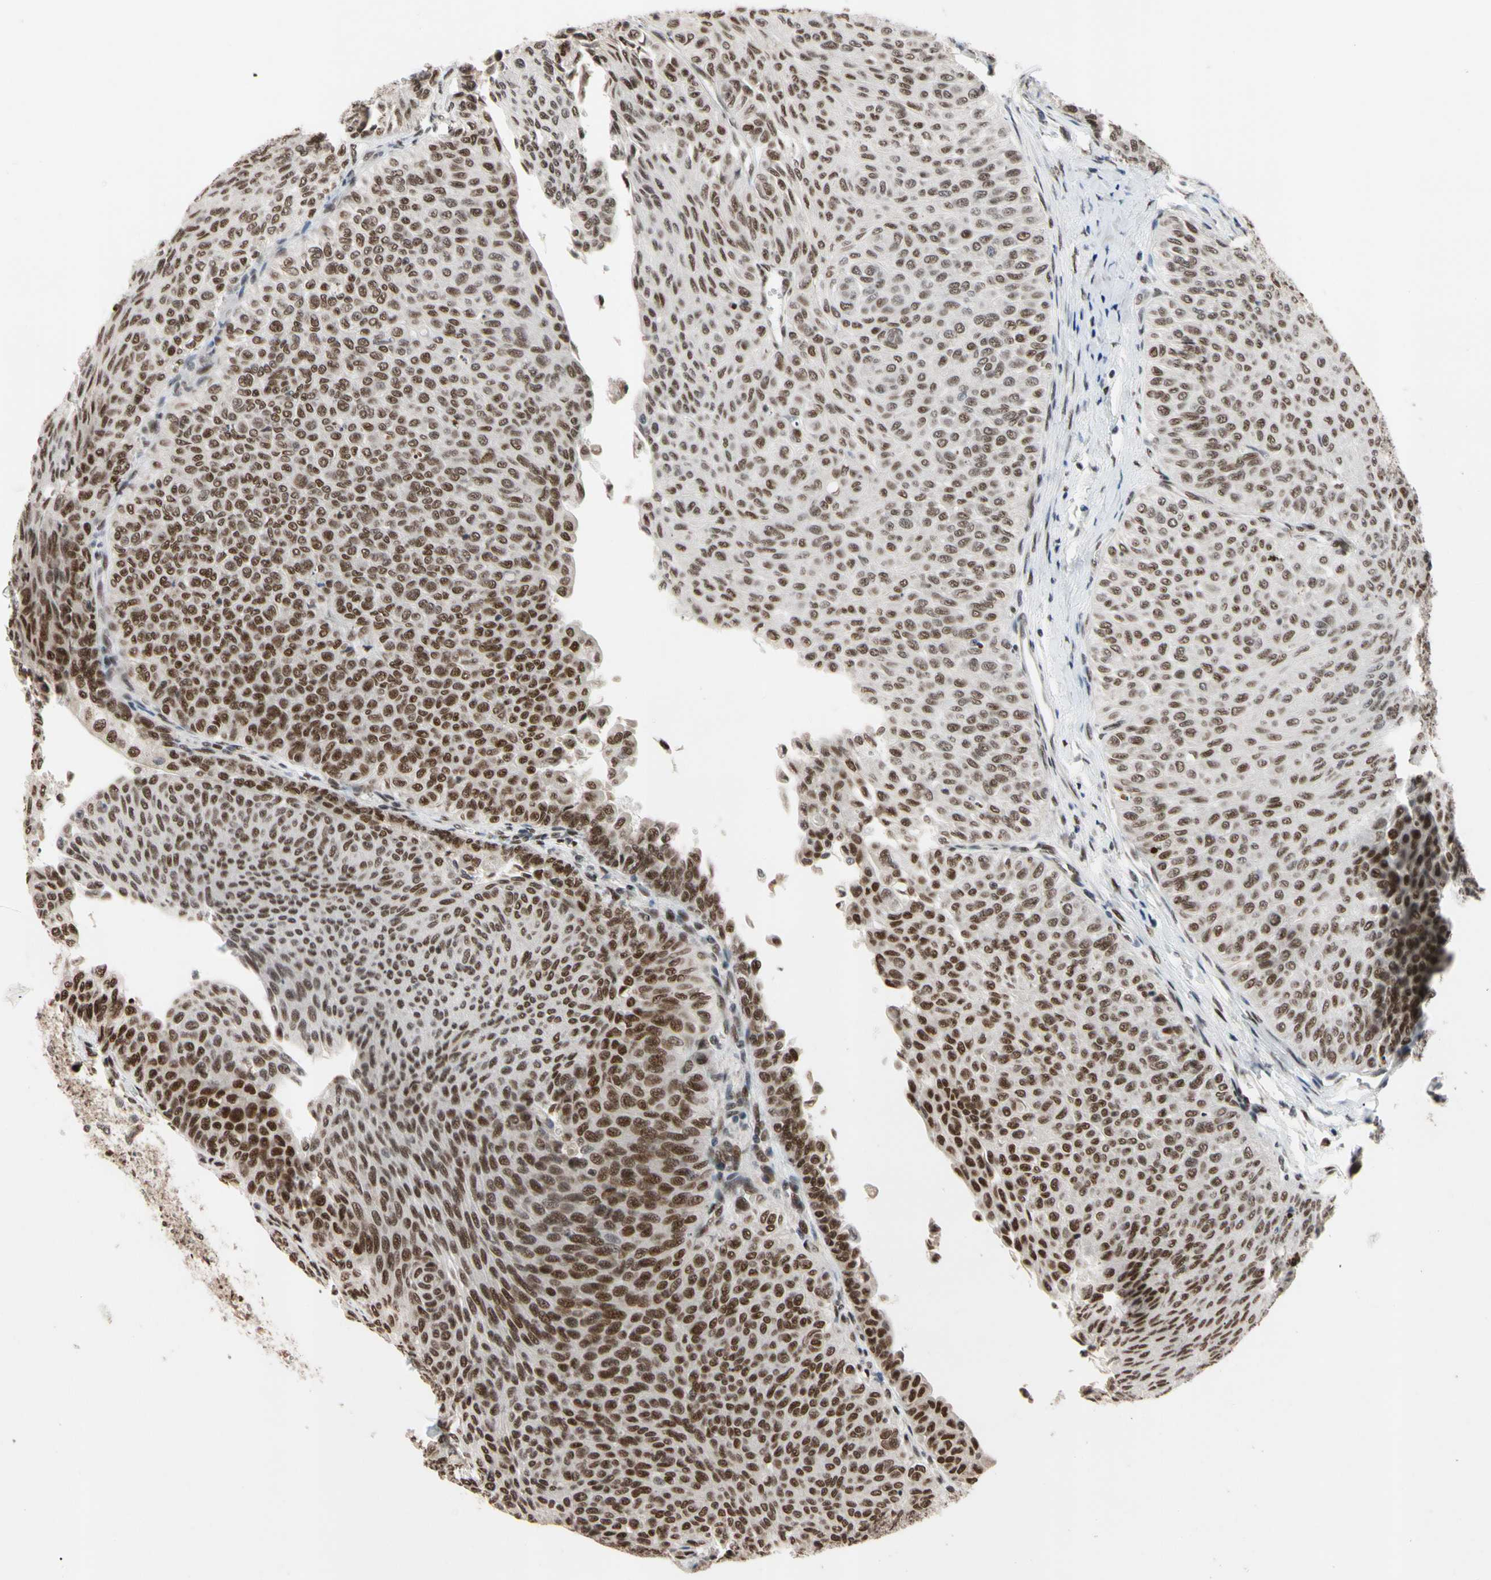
{"staining": {"intensity": "moderate", "quantity": ">75%", "location": "nuclear"}, "tissue": "urothelial cancer", "cell_type": "Tumor cells", "image_type": "cancer", "snomed": [{"axis": "morphology", "description": "Urothelial carcinoma, Low grade"}, {"axis": "topography", "description": "Urinary bladder"}], "caption": "Immunohistochemistry micrograph of neoplastic tissue: human urothelial carcinoma (low-grade) stained using immunohistochemistry (IHC) reveals medium levels of moderate protein expression localized specifically in the nuclear of tumor cells, appearing as a nuclear brown color.", "gene": "FAM98B", "patient": {"sex": "male", "age": 78}}